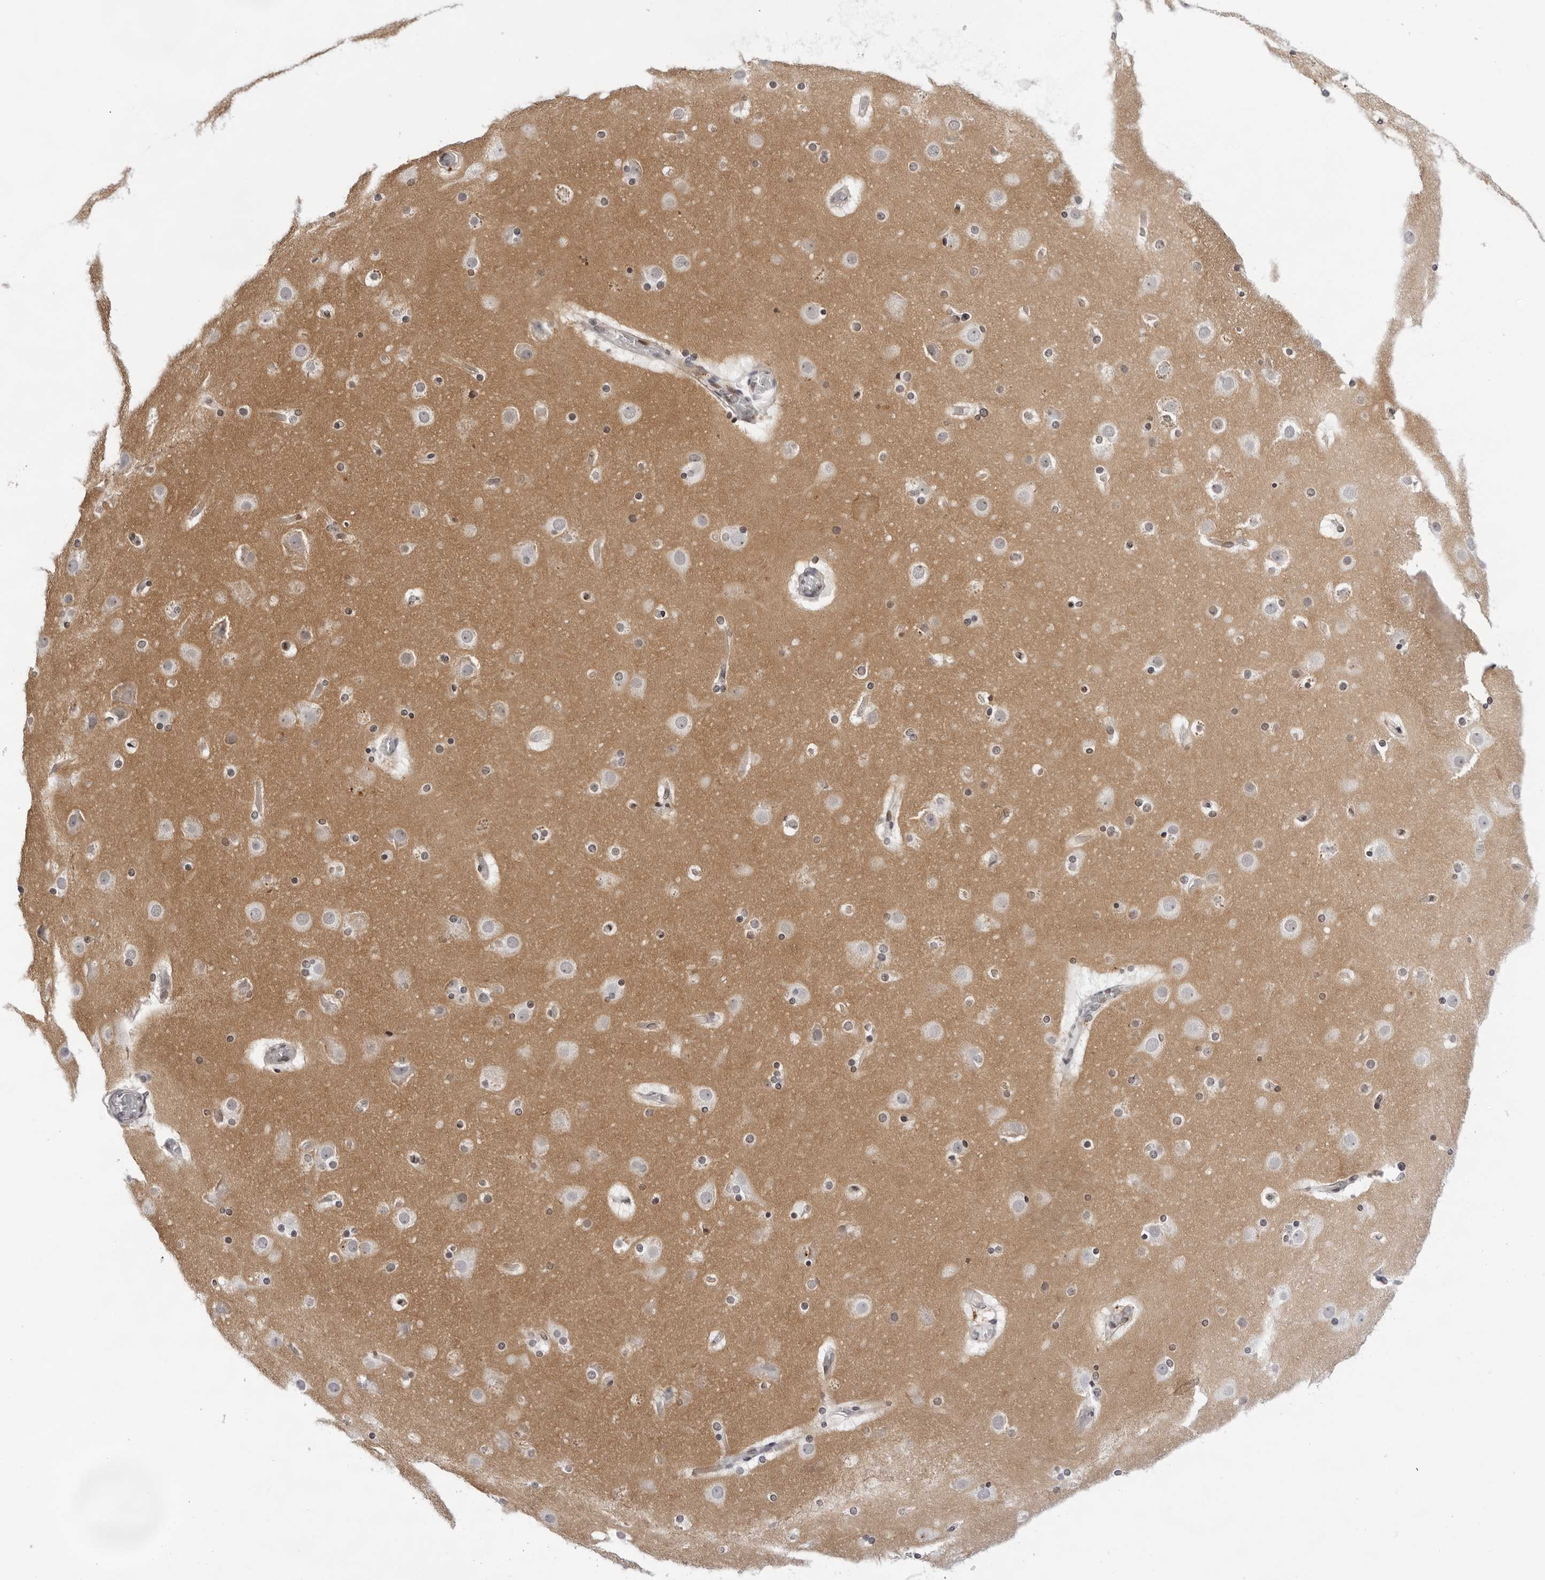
{"staining": {"intensity": "negative", "quantity": "none", "location": "none"}, "tissue": "cerebral cortex", "cell_type": "Endothelial cells", "image_type": "normal", "snomed": [{"axis": "morphology", "description": "Normal tissue, NOS"}, {"axis": "topography", "description": "Cerebral cortex"}], "caption": "Endothelial cells are negative for brown protein staining in unremarkable cerebral cortex. (Immunohistochemistry, brightfield microscopy, high magnification).", "gene": "OGG1", "patient": {"sex": "male", "age": 57}}